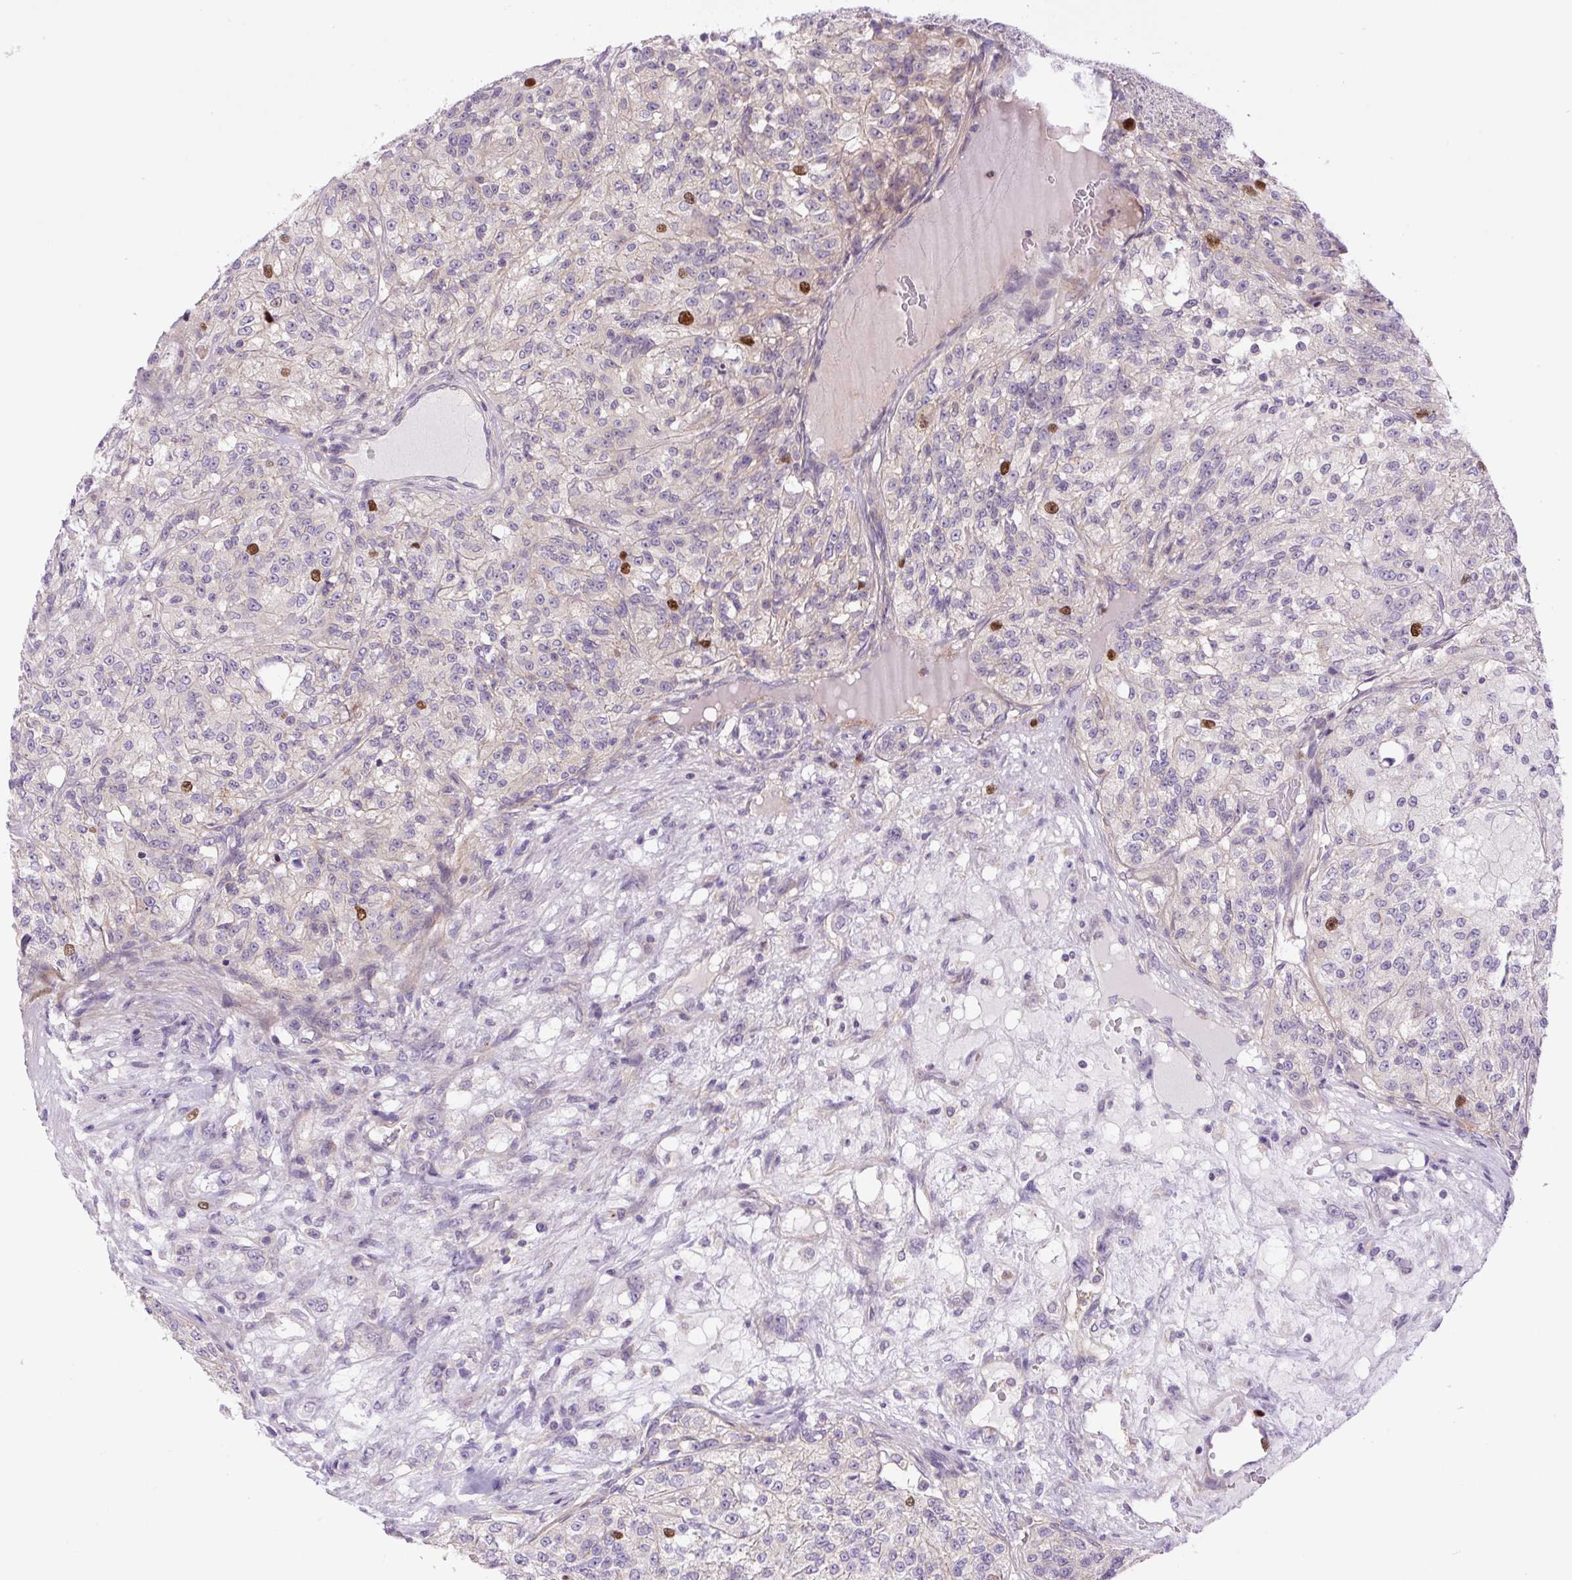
{"staining": {"intensity": "strong", "quantity": "<25%", "location": "nuclear"}, "tissue": "renal cancer", "cell_type": "Tumor cells", "image_type": "cancer", "snomed": [{"axis": "morphology", "description": "Adenocarcinoma, NOS"}, {"axis": "topography", "description": "Kidney"}], "caption": "Human renal cancer (adenocarcinoma) stained with a protein marker displays strong staining in tumor cells.", "gene": "KIFC1", "patient": {"sex": "female", "age": 63}}